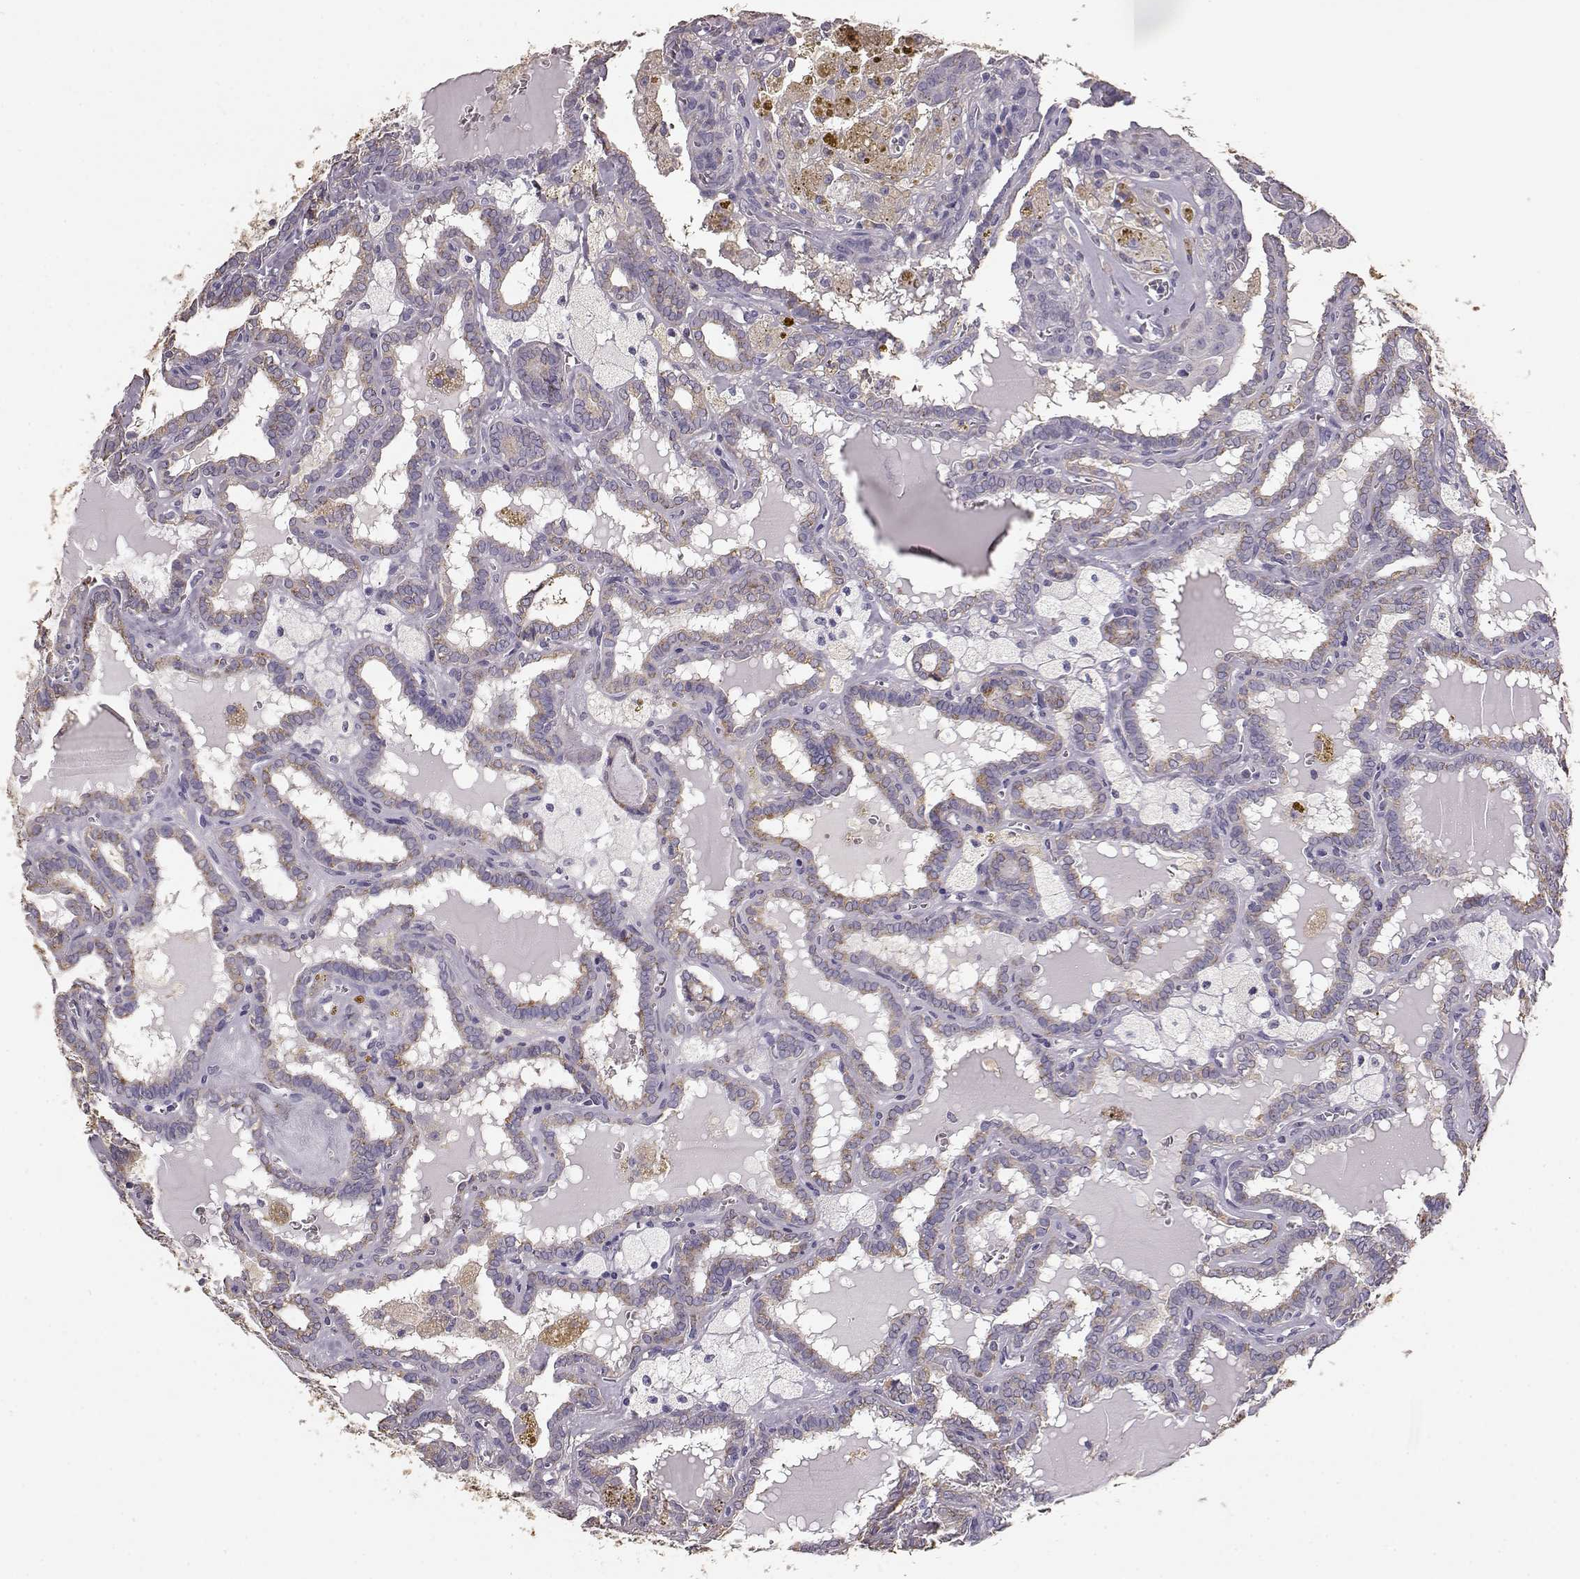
{"staining": {"intensity": "weak", "quantity": "<25%", "location": "cytoplasmic/membranous"}, "tissue": "thyroid cancer", "cell_type": "Tumor cells", "image_type": "cancer", "snomed": [{"axis": "morphology", "description": "Papillary adenocarcinoma, NOS"}, {"axis": "topography", "description": "Thyroid gland"}], "caption": "Immunohistochemistry of thyroid papillary adenocarcinoma shows no expression in tumor cells.", "gene": "GABRG3", "patient": {"sex": "female", "age": 39}}